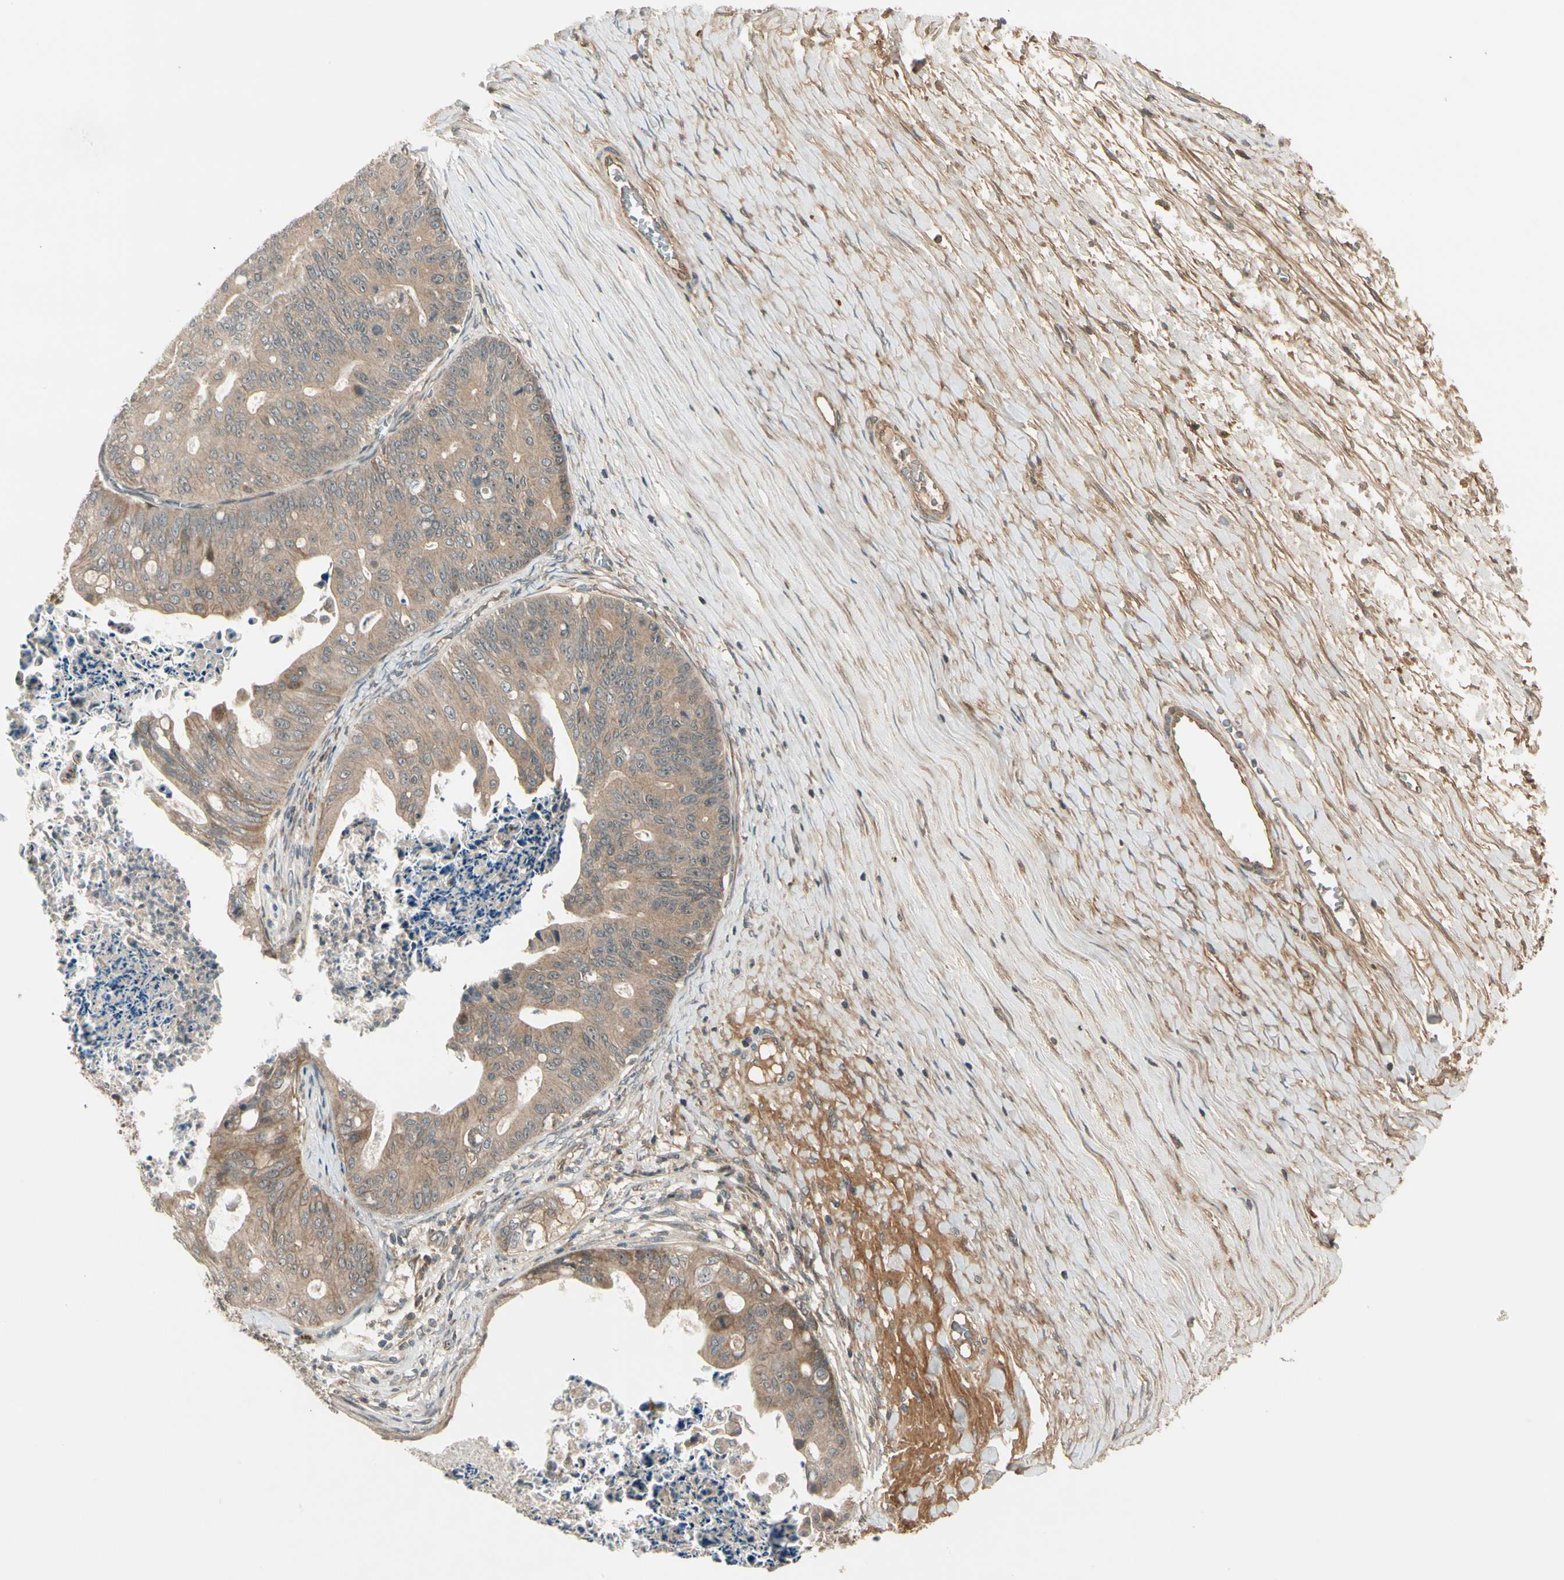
{"staining": {"intensity": "moderate", "quantity": ">75%", "location": "cytoplasmic/membranous"}, "tissue": "ovarian cancer", "cell_type": "Tumor cells", "image_type": "cancer", "snomed": [{"axis": "morphology", "description": "Cystadenocarcinoma, mucinous, NOS"}, {"axis": "topography", "description": "Ovary"}], "caption": "Immunohistochemical staining of human ovarian cancer (mucinous cystadenocarcinoma) displays medium levels of moderate cytoplasmic/membranous protein staining in about >75% of tumor cells.", "gene": "ACVR1C", "patient": {"sex": "female", "age": 37}}